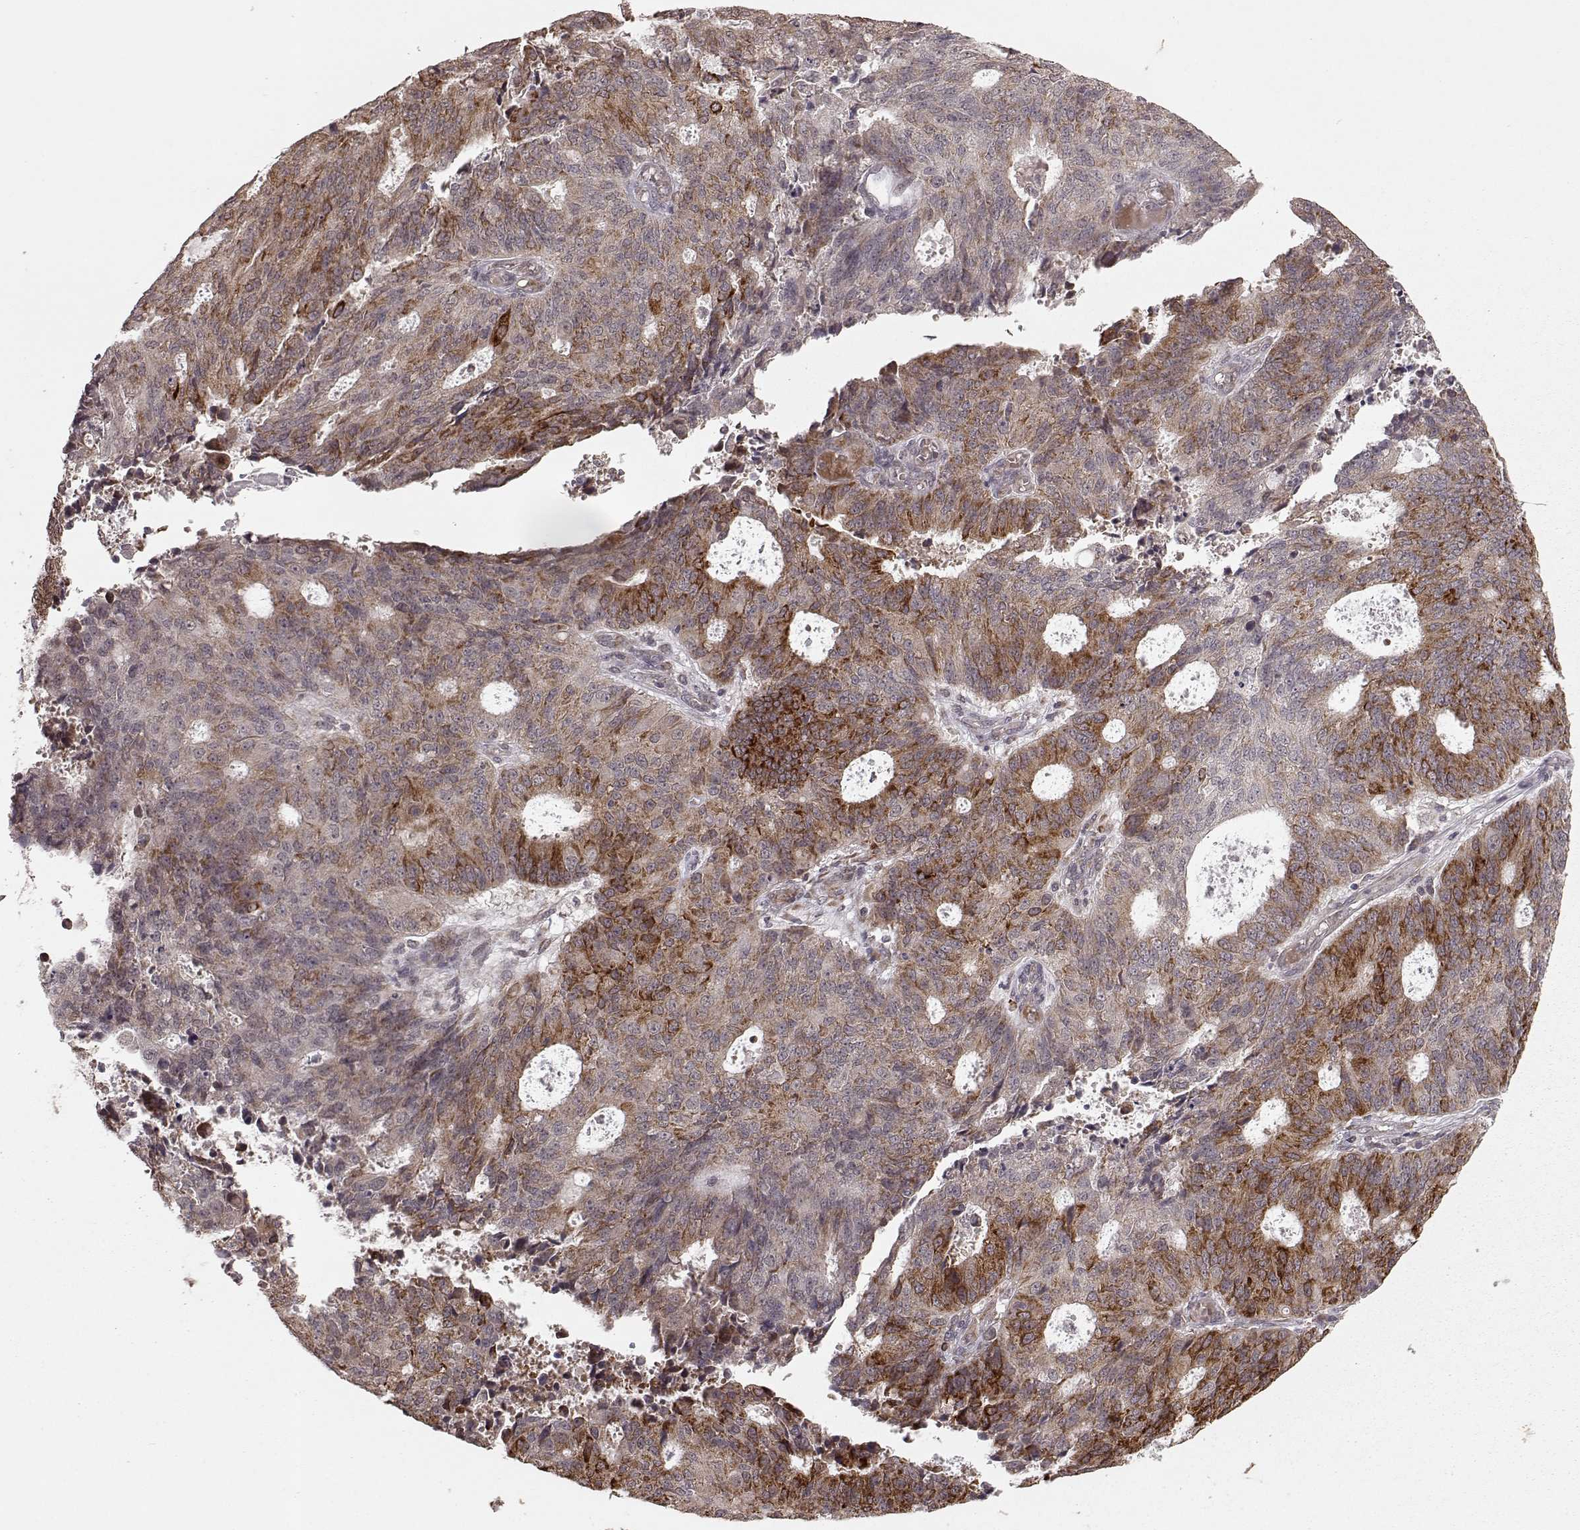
{"staining": {"intensity": "moderate", "quantity": ">75%", "location": "cytoplasmic/membranous"}, "tissue": "endometrial cancer", "cell_type": "Tumor cells", "image_type": "cancer", "snomed": [{"axis": "morphology", "description": "Adenocarcinoma, NOS"}, {"axis": "topography", "description": "Endometrium"}], "caption": "A histopathology image of endometrial adenocarcinoma stained for a protein reveals moderate cytoplasmic/membranous brown staining in tumor cells. The staining was performed using DAB, with brown indicating positive protein expression. Nuclei are stained blue with hematoxylin.", "gene": "ELOVL5", "patient": {"sex": "female", "age": 82}}